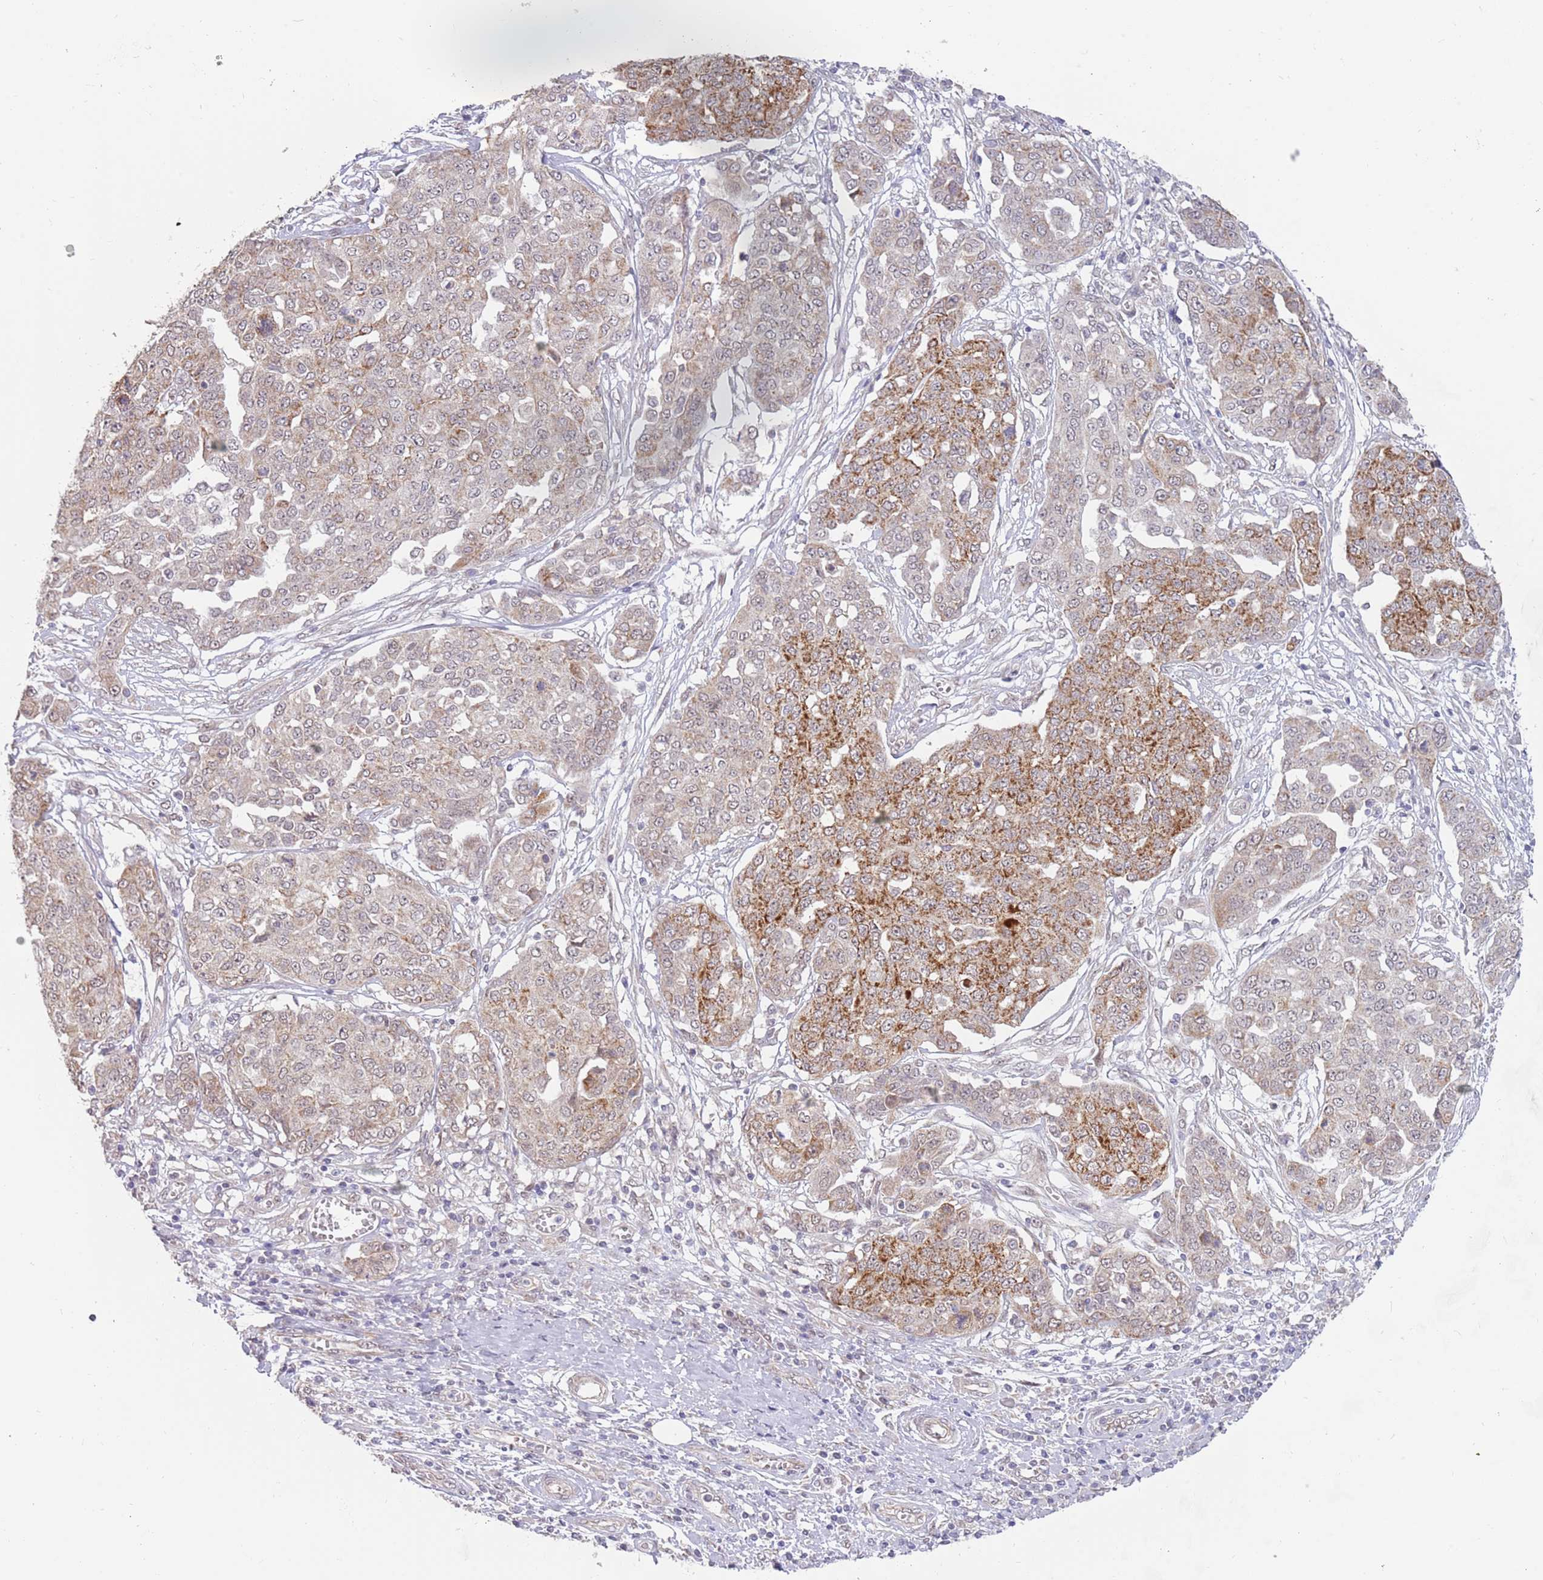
{"staining": {"intensity": "strong", "quantity": "25%-75%", "location": "cytoplasmic/membranous"}, "tissue": "ovarian cancer", "cell_type": "Tumor cells", "image_type": "cancer", "snomed": [{"axis": "morphology", "description": "Cystadenocarcinoma, serous, NOS"}, {"axis": "topography", "description": "Soft tissue"}, {"axis": "topography", "description": "Ovary"}], "caption": "Ovarian cancer (serous cystadenocarcinoma) stained with a protein marker shows strong staining in tumor cells.", "gene": "UQCC3", "patient": {"sex": "female", "age": 57}}